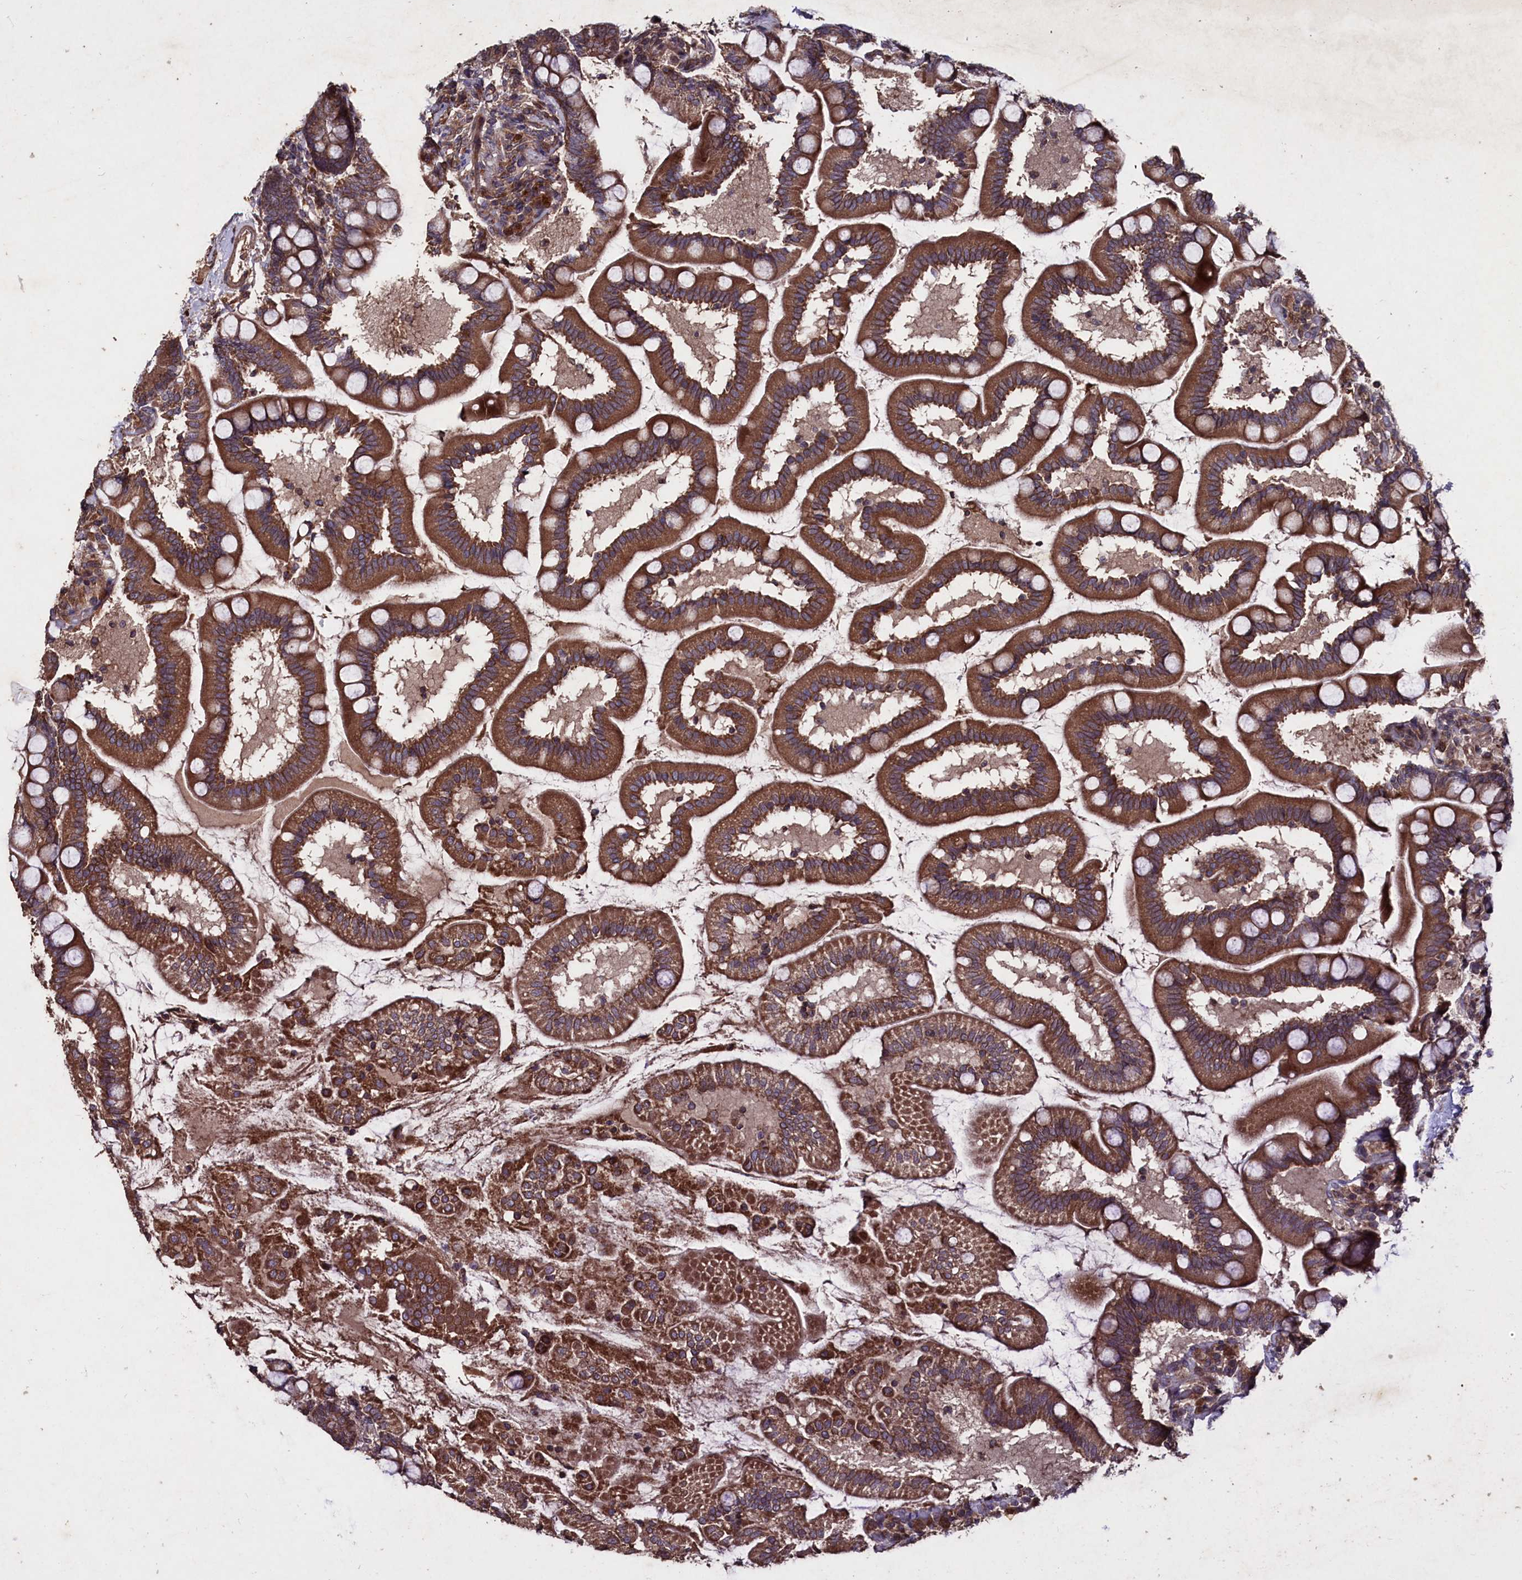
{"staining": {"intensity": "strong", "quantity": ">75%", "location": "cytoplasmic/membranous"}, "tissue": "small intestine", "cell_type": "Glandular cells", "image_type": "normal", "snomed": [{"axis": "morphology", "description": "Normal tissue, NOS"}, {"axis": "topography", "description": "Small intestine"}], "caption": "This is an image of immunohistochemistry staining of unremarkable small intestine, which shows strong staining in the cytoplasmic/membranous of glandular cells.", "gene": "MYO1H", "patient": {"sex": "female", "age": 64}}